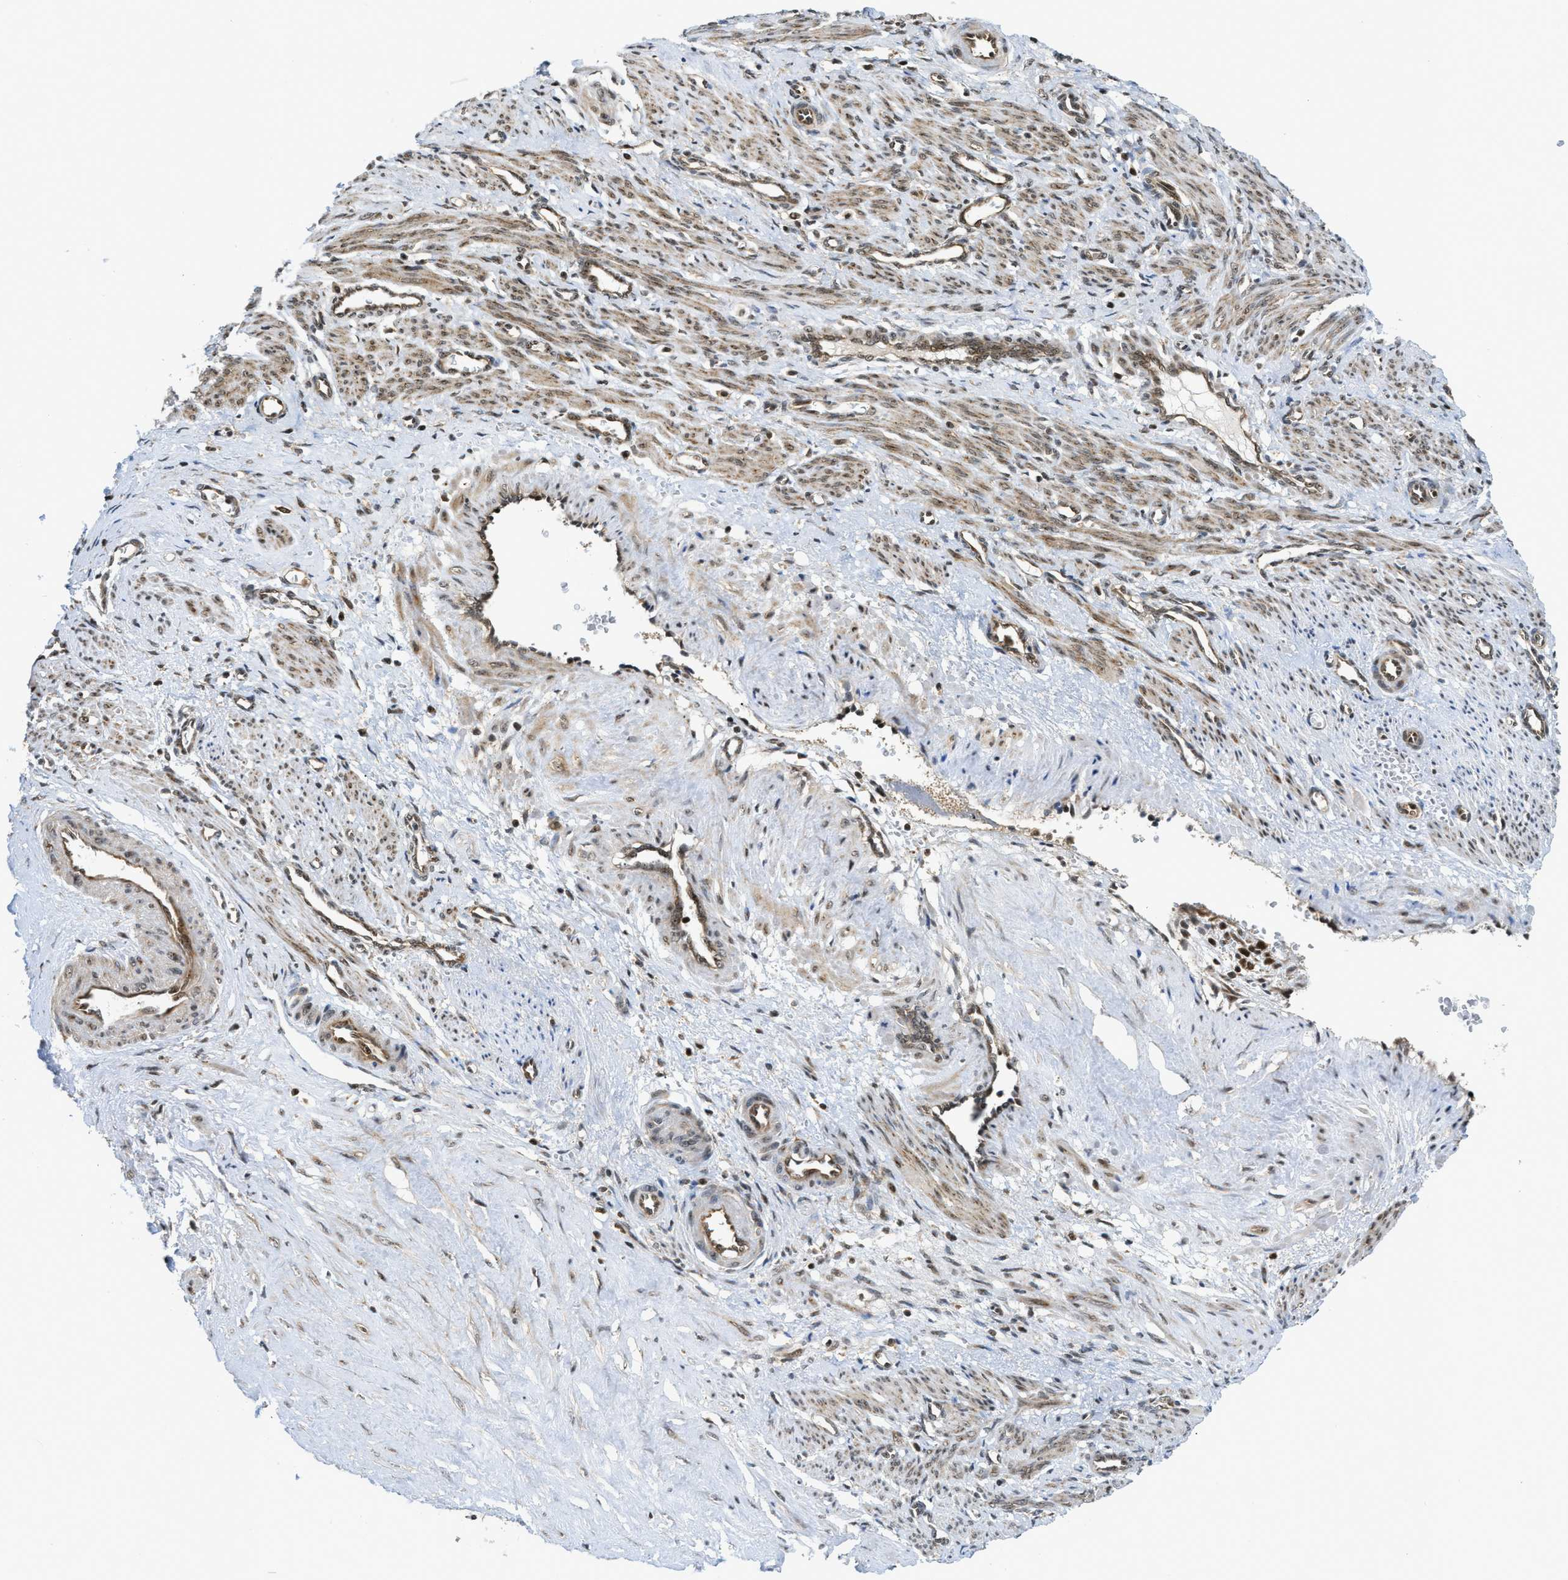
{"staining": {"intensity": "moderate", "quantity": ">75%", "location": "cytoplasmic/membranous,nuclear"}, "tissue": "smooth muscle", "cell_type": "Smooth muscle cells", "image_type": "normal", "snomed": [{"axis": "morphology", "description": "Normal tissue, NOS"}, {"axis": "topography", "description": "Endometrium"}], "caption": "Immunohistochemistry (IHC) staining of unremarkable smooth muscle, which shows medium levels of moderate cytoplasmic/membranous,nuclear staining in approximately >75% of smooth muscle cells indicating moderate cytoplasmic/membranous,nuclear protein positivity. The staining was performed using DAB (3,3'-diaminobenzidine) (brown) for protein detection and nuclei were counterstained in hematoxylin (blue).", "gene": "TACC1", "patient": {"sex": "female", "age": 33}}